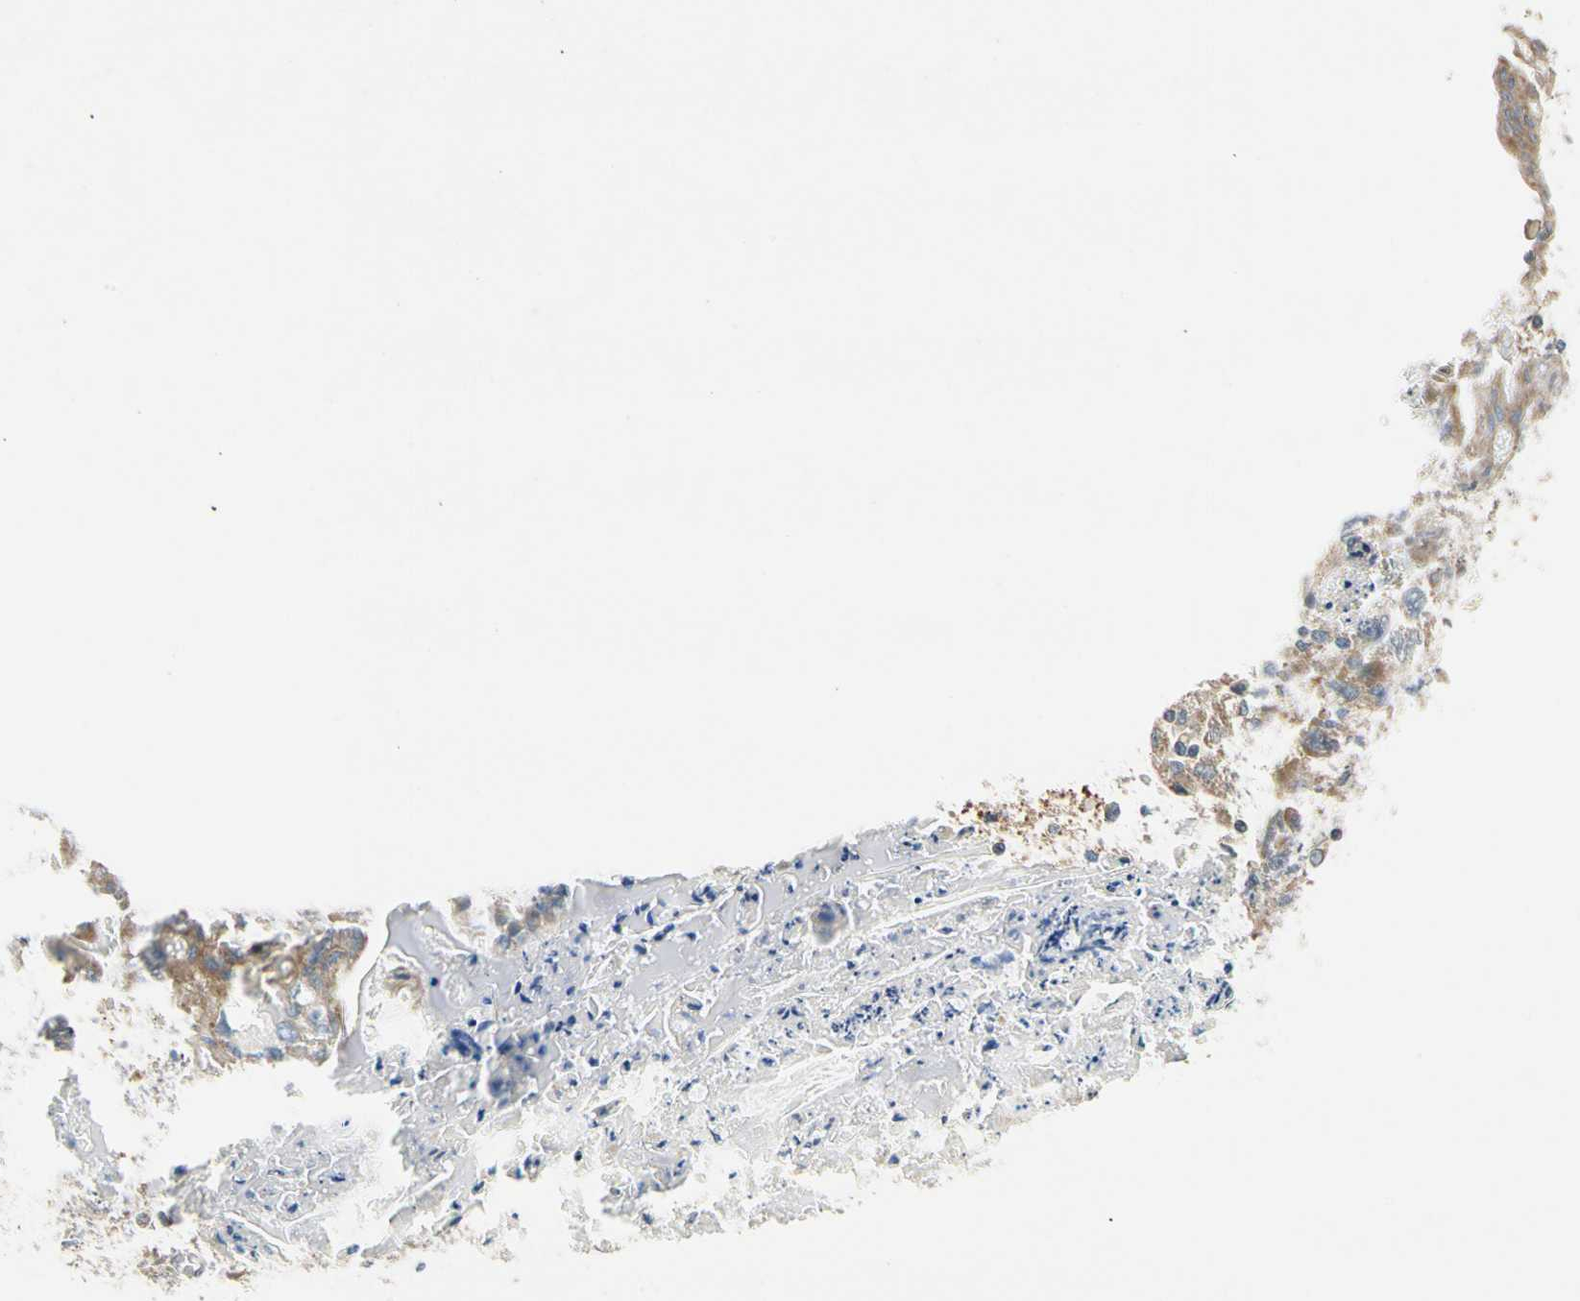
{"staining": {"intensity": "moderate", "quantity": ">75%", "location": "cytoplasmic/membranous"}, "tissue": "ovarian cancer", "cell_type": "Tumor cells", "image_type": "cancer", "snomed": [{"axis": "morphology", "description": "Cystadenocarcinoma, mucinous, NOS"}, {"axis": "topography", "description": "Ovary"}], "caption": "High-power microscopy captured an immunohistochemistry photomicrograph of ovarian cancer, revealing moderate cytoplasmic/membranous staining in approximately >75% of tumor cells. (brown staining indicates protein expression, while blue staining denotes nuclei).", "gene": "MST1R", "patient": {"sex": "female", "age": 37}}